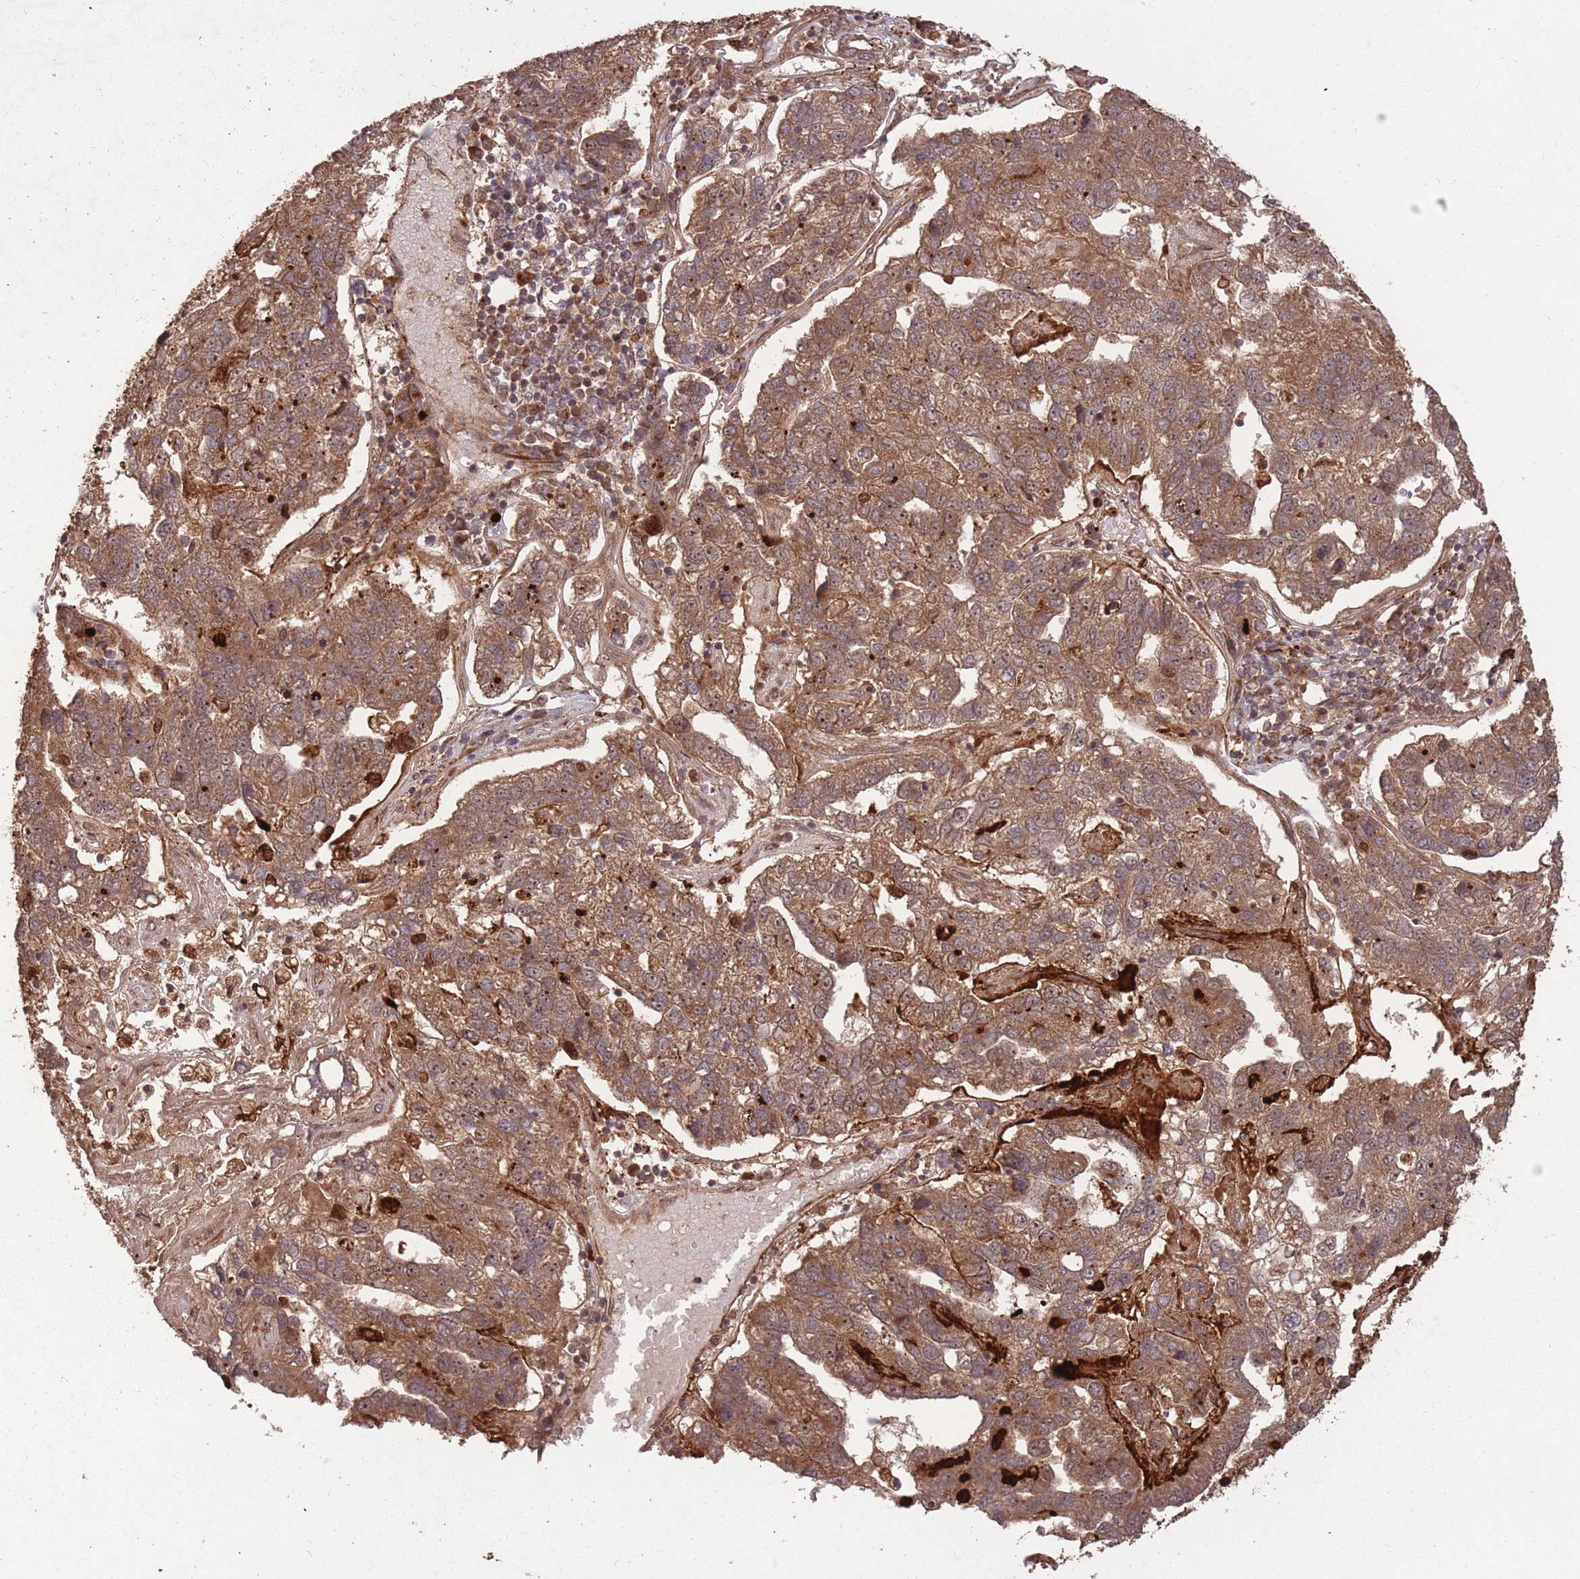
{"staining": {"intensity": "moderate", "quantity": ">75%", "location": "cytoplasmic/membranous"}, "tissue": "pancreatic cancer", "cell_type": "Tumor cells", "image_type": "cancer", "snomed": [{"axis": "morphology", "description": "Adenocarcinoma, NOS"}, {"axis": "topography", "description": "Pancreas"}], "caption": "Immunohistochemistry (DAB) staining of pancreatic adenocarcinoma demonstrates moderate cytoplasmic/membranous protein positivity in approximately >75% of tumor cells. Nuclei are stained in blue.", "gene": "ERBB3", "patient": {"sex": "female", "age": 61}}